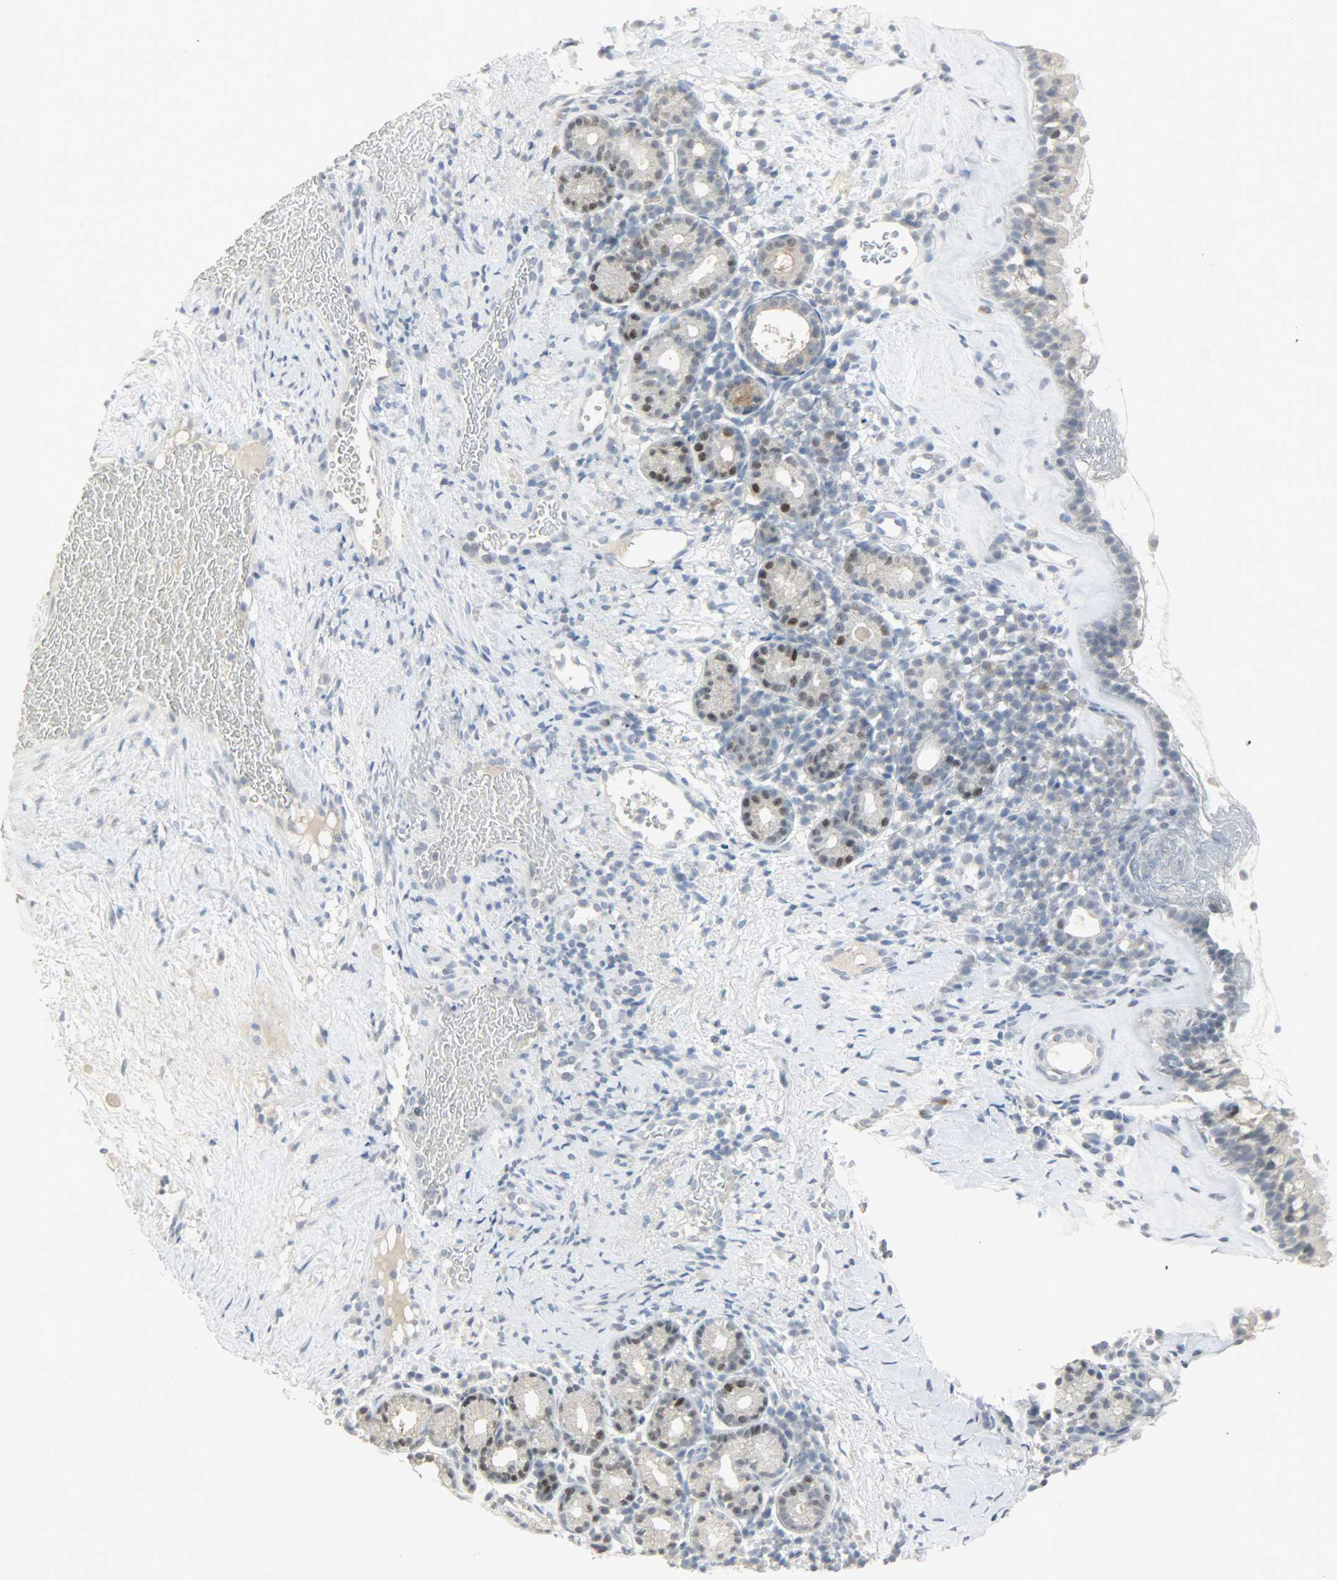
{"staining": {"intensity": "moderate", "quantity": "<25%", "location": "cytoplasmic/membranous"}, "tissue": "nasopharynx", "cell_type": "Respiratory epithelial cells", "image_type": "normal", "snomed": [{"axis": "morphology", "description": "Normal tissue, NOS"}, {"axis": "morphology", "description": "Inflammation, NOS"}, {"axis": "topography", "description": "Nasopharynx"}], "caption": "Protein expression analysis of normal nasopharynx demonstrates moderate cytoplasmic/membranous positivity in about <25% of respiratory epithelial cells. The staining was performed using DAB (3,3'-diaminobenzidine) to visualize the protein expression in brown, while the nuclei were stained in blue with hematoxylin (Magnification: 20x).", "gene": "CAMK4", "patient": {"sex": "female", "age": 55}}